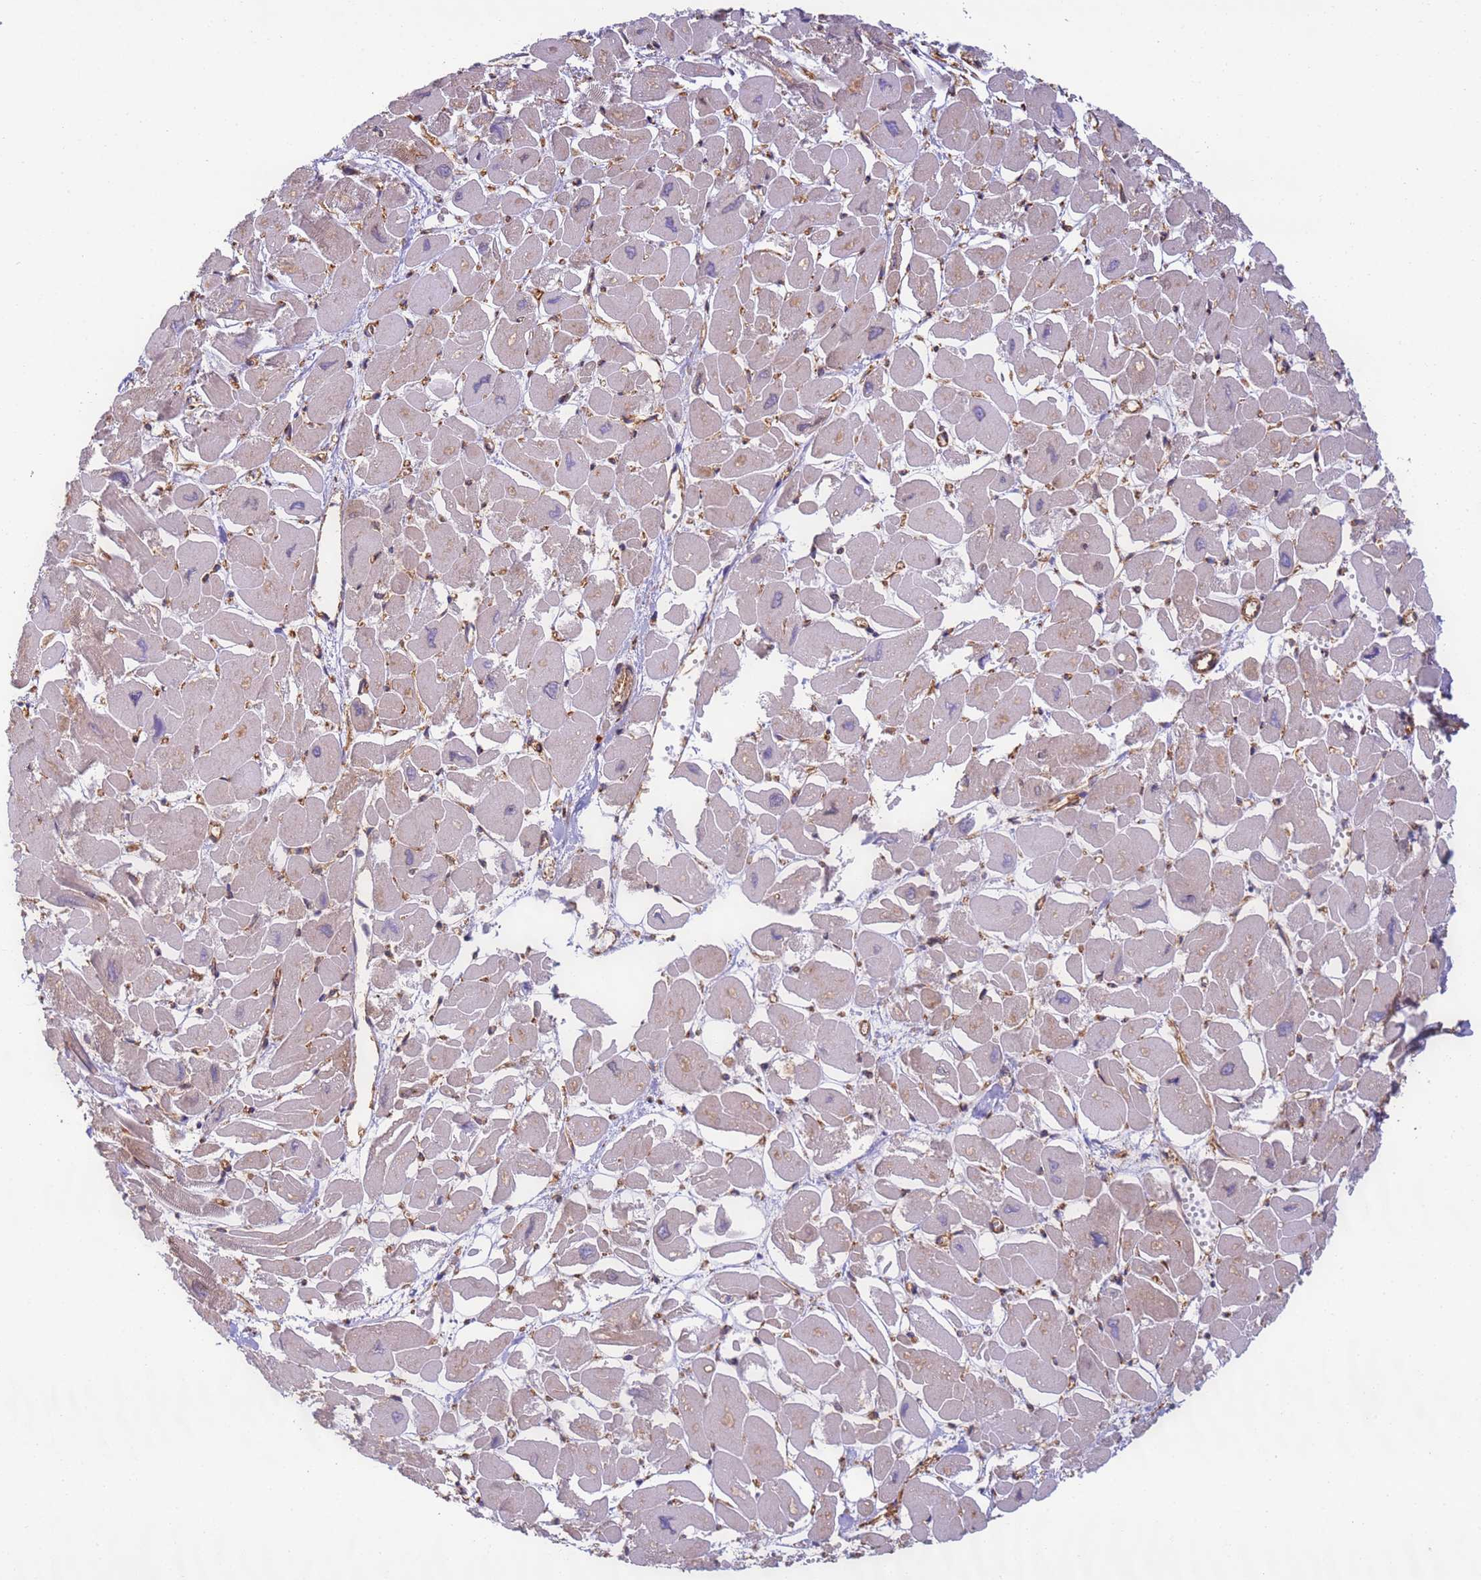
{"staining": {"intensity": "moderate", "quantity": "25%-75%", "location": "cytoplasmic/membranous"}, "tissue": "heart muscle", "cell_type": "Cardiomyocytes", "image_type": "normal", "snomed": [{"axis": "morphology", "description": "Normal tissue, NOS"}, {"axis": "topography", "description": "Heart"}], "caption": "High-power microscopy captured an IHC photomicrograph of benign heart muscle, revealing moderate cytoplasmic/membranous staining in about 25%-75% of cardiomyocytes. (DAB IHC with brightfield microscopy, high magnification).", "gene": "DYNC1I2", "patient": {"sex": "male", "age": 54}}